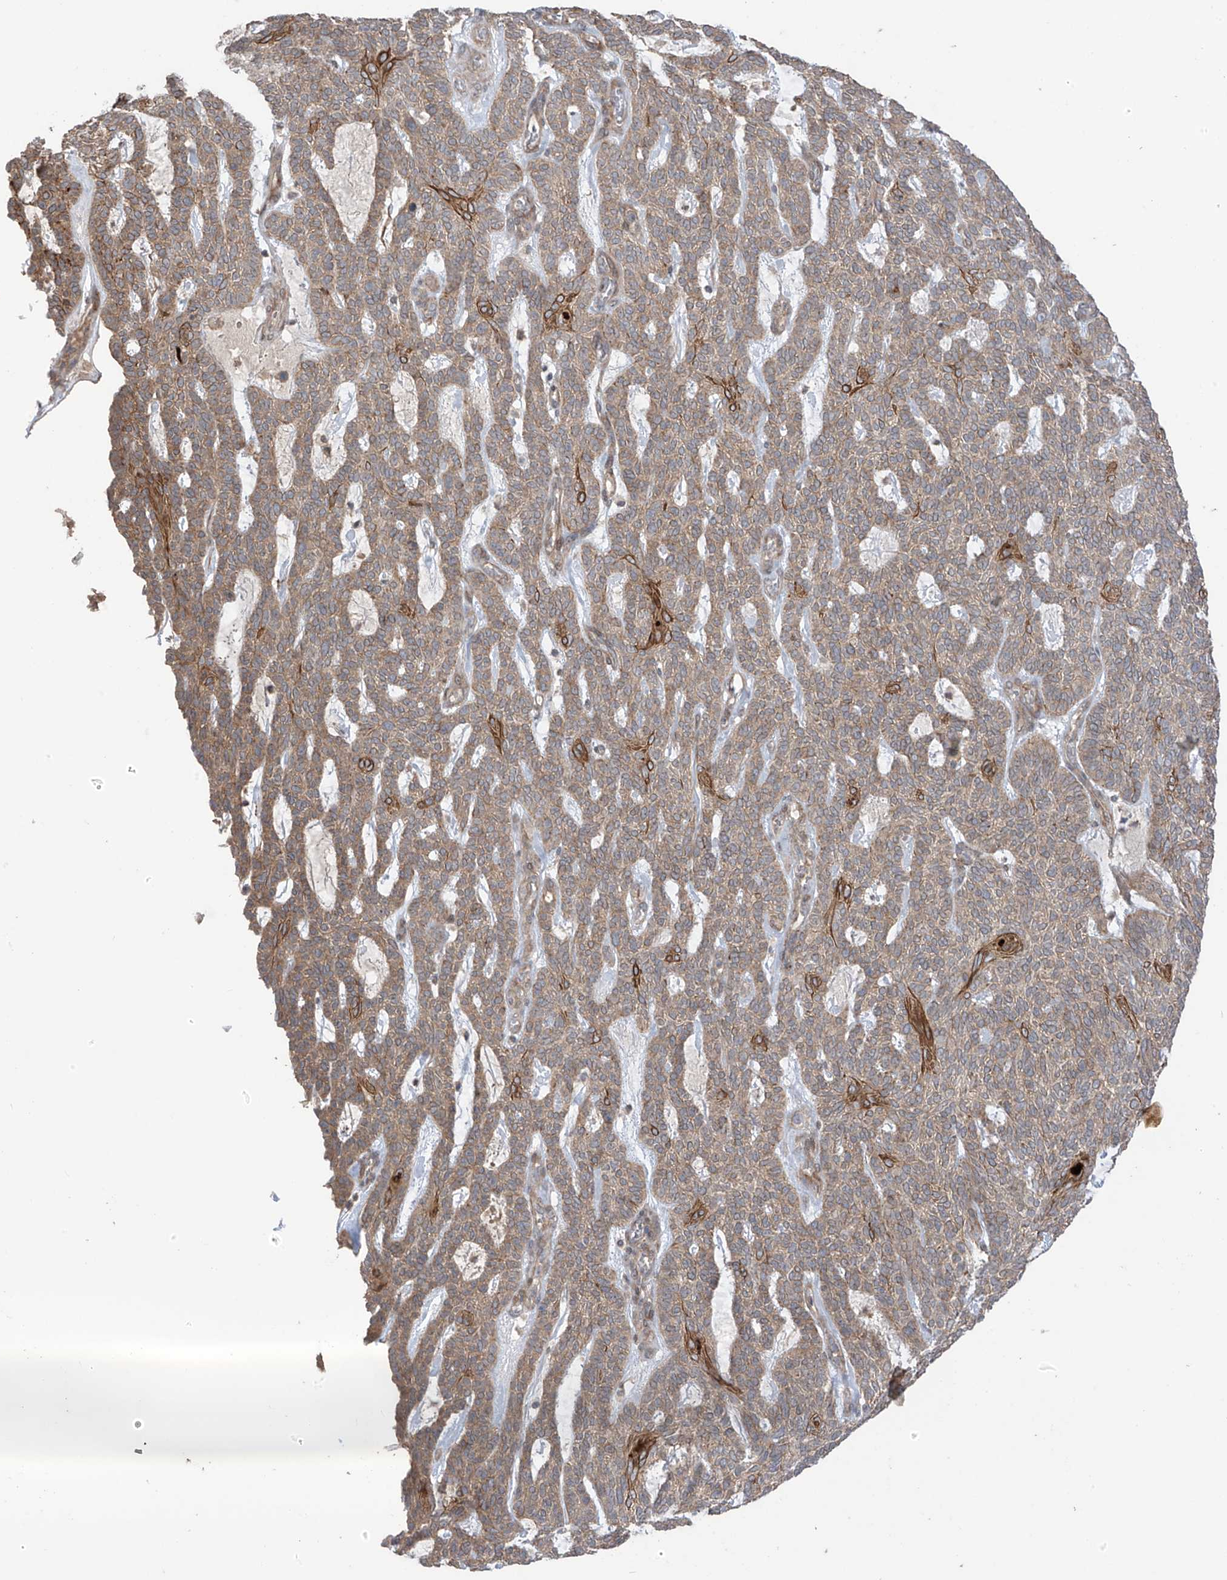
{"staining": {"intensity": "moderate", "quantity": ">75%", "location": "cytoplasmic/membranous"}, "tissue": "skin cancer", "cell_type": "Tumor cells", "image_type": "cancer", "snomed": [{"axis": "morphology", "description": "Squamous cell carcinoma, NOS"}, {"axis": "topography", "description": "Skin"}], "caption": "Protein analysis of skin squamous cell carcinoma tissue demonstrates moderate cytoplasmic/membranous staining in about >75% of tumor cells.", "gene": "LRRC74A", "patient": {"sex": "female", "age": 90}}